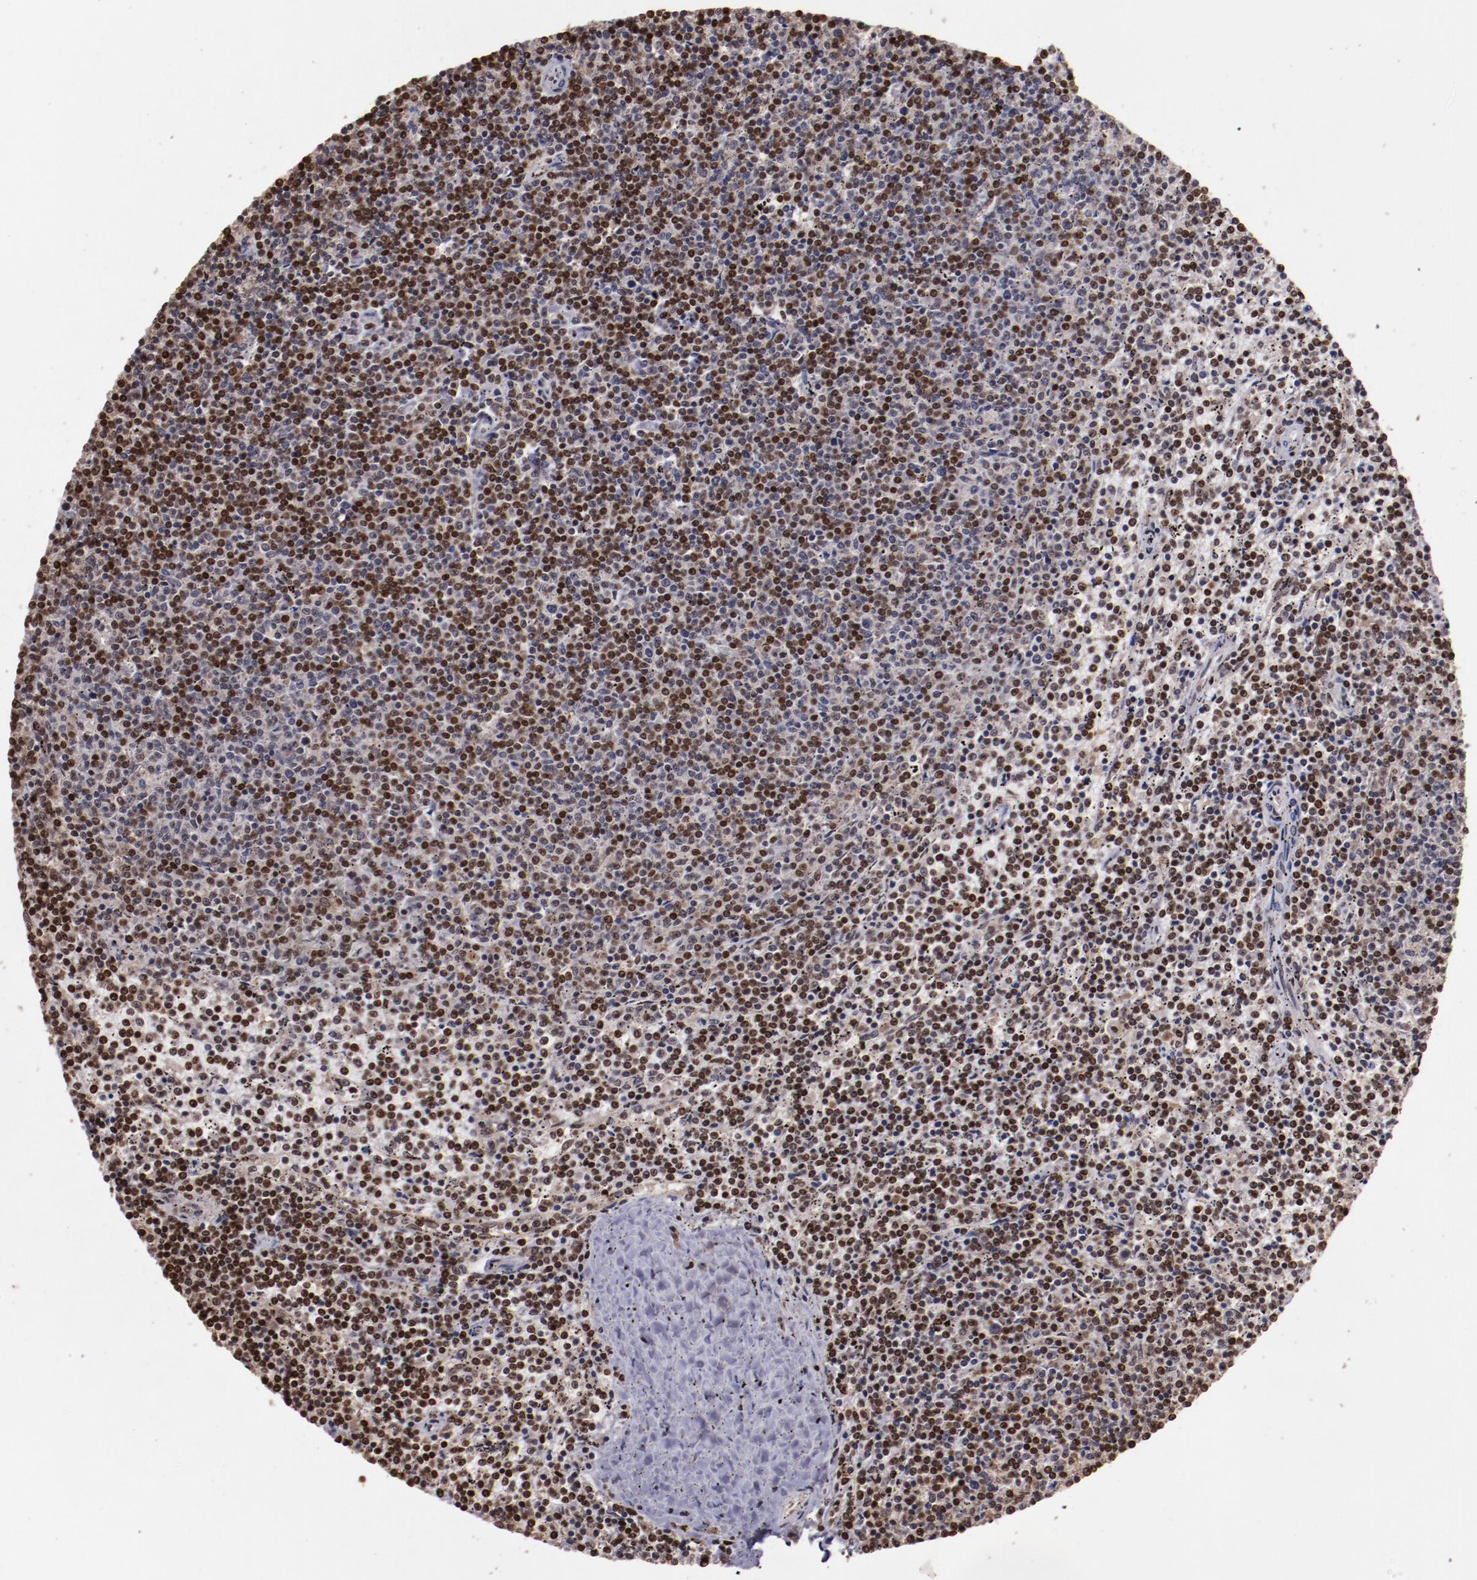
{"staining": {"intensity": "moderate", "quantity": "25%-75%", "location": "nuclear"}, "tissue": "lymphoma", "cell_type": "Tumor cells", "image_type": "cancer", "snomed": [{"axis": "morphology", "description": "Malignant lymphoma, non-Hodgkin's type, Low grade"}, {"axis": "topography", "description": "Spleen"}], "caption": "Low-grade malignant lymphoma, non-Hodgkin's type tissue demonstrates moderate nuclear positivity in approximately 25%-75% of tumor cells", "gene": "APEX1", "patient": {"sex": "female", "age": 50}}